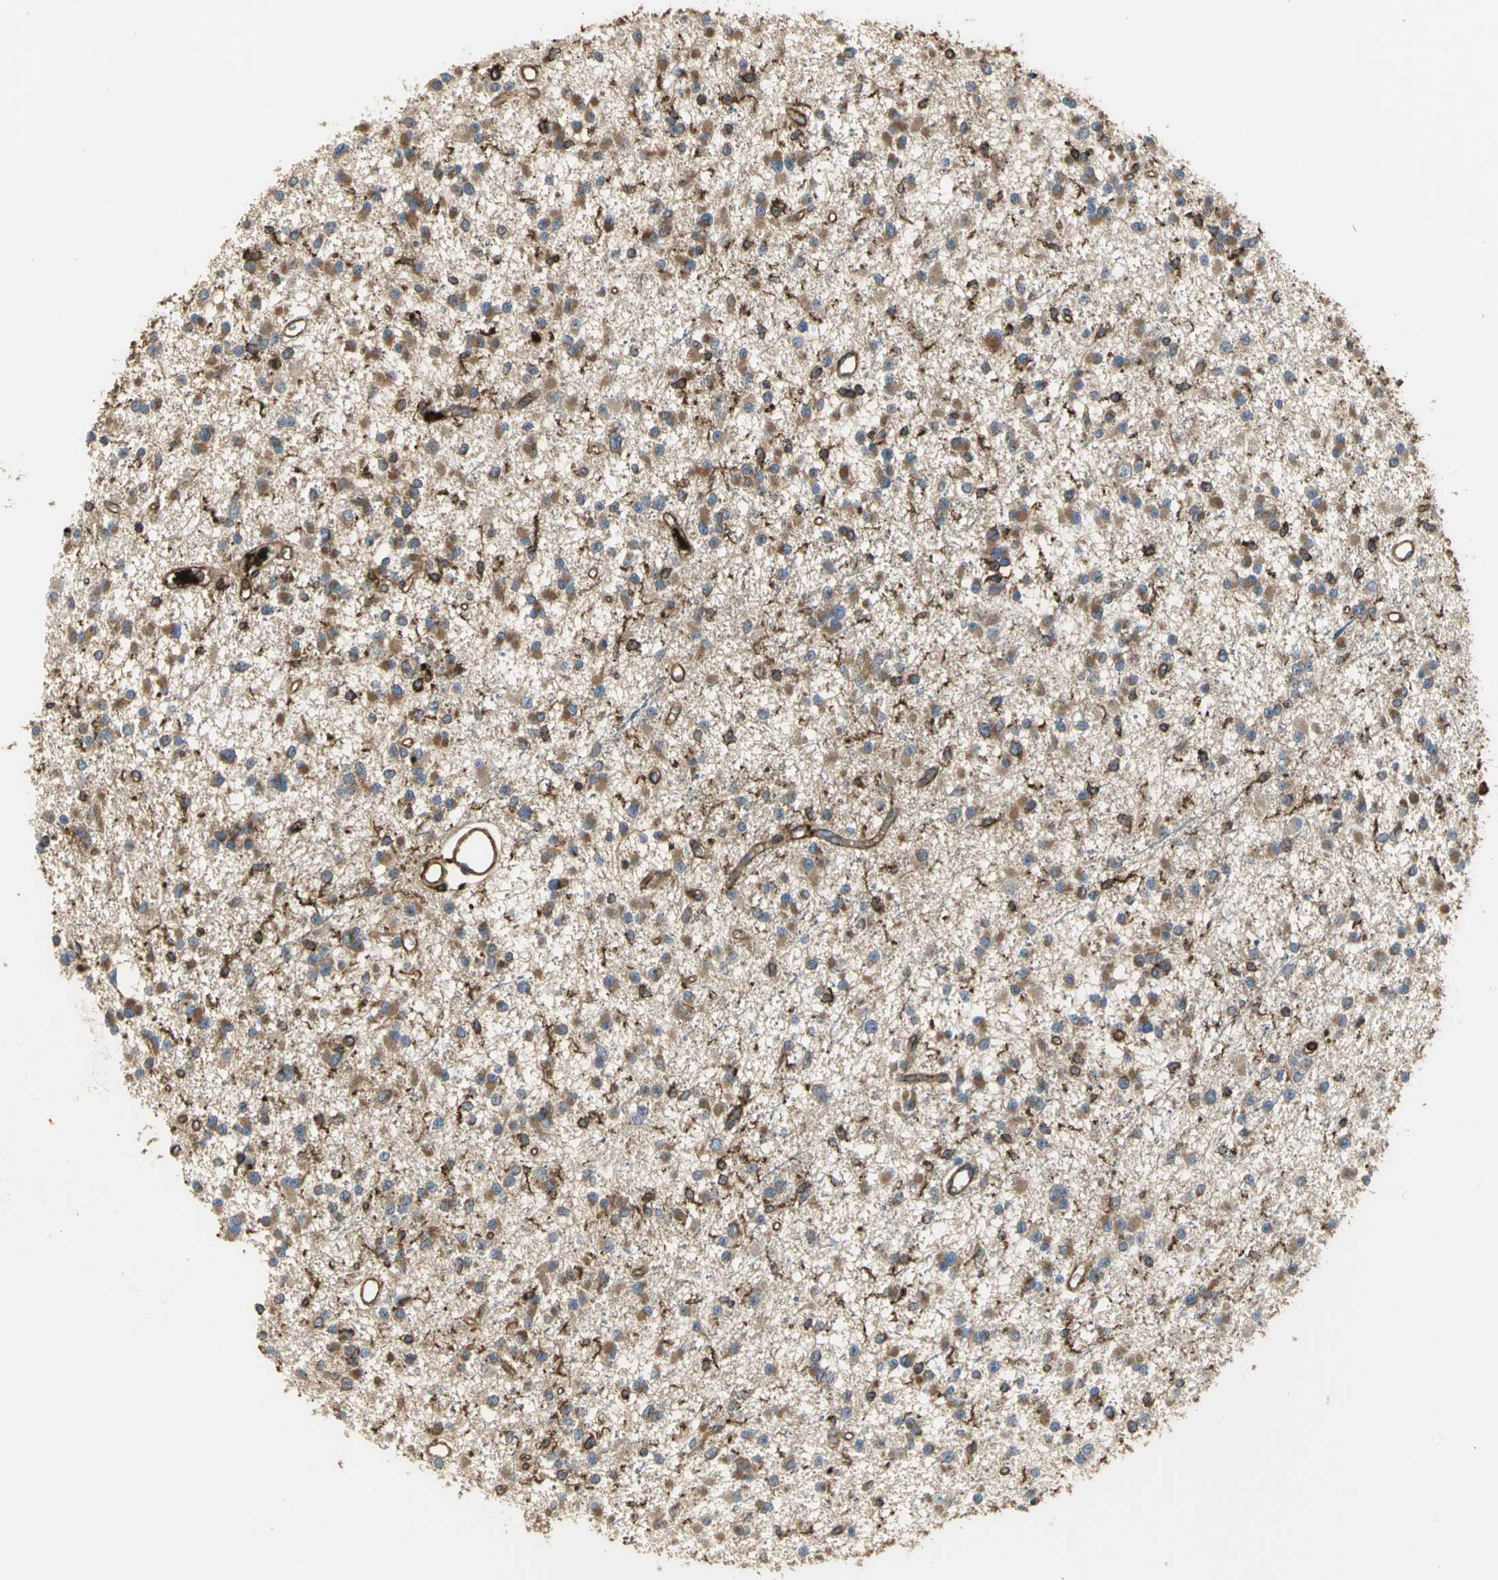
{"staining": {"intensity": "strong", "quantity": ">75%", "location": "cytoplasmic/membranous"}, "tissue": "glioma", "cell_type": "Tumor cells", "image_type": "cancer", "snomed": [{"axis": "morphology", "description": "Glioma, malignant, Low grade"}, {"axis": "topography", "description": "Brain"}], "caption": "Immunohistochemical staining of human glioma displays high levels of strong cytoplasmic/membranous positivity in about >75% of tumor cells.", "gene": "TLN1", "patient": {"sex": "female", "age": 22}}